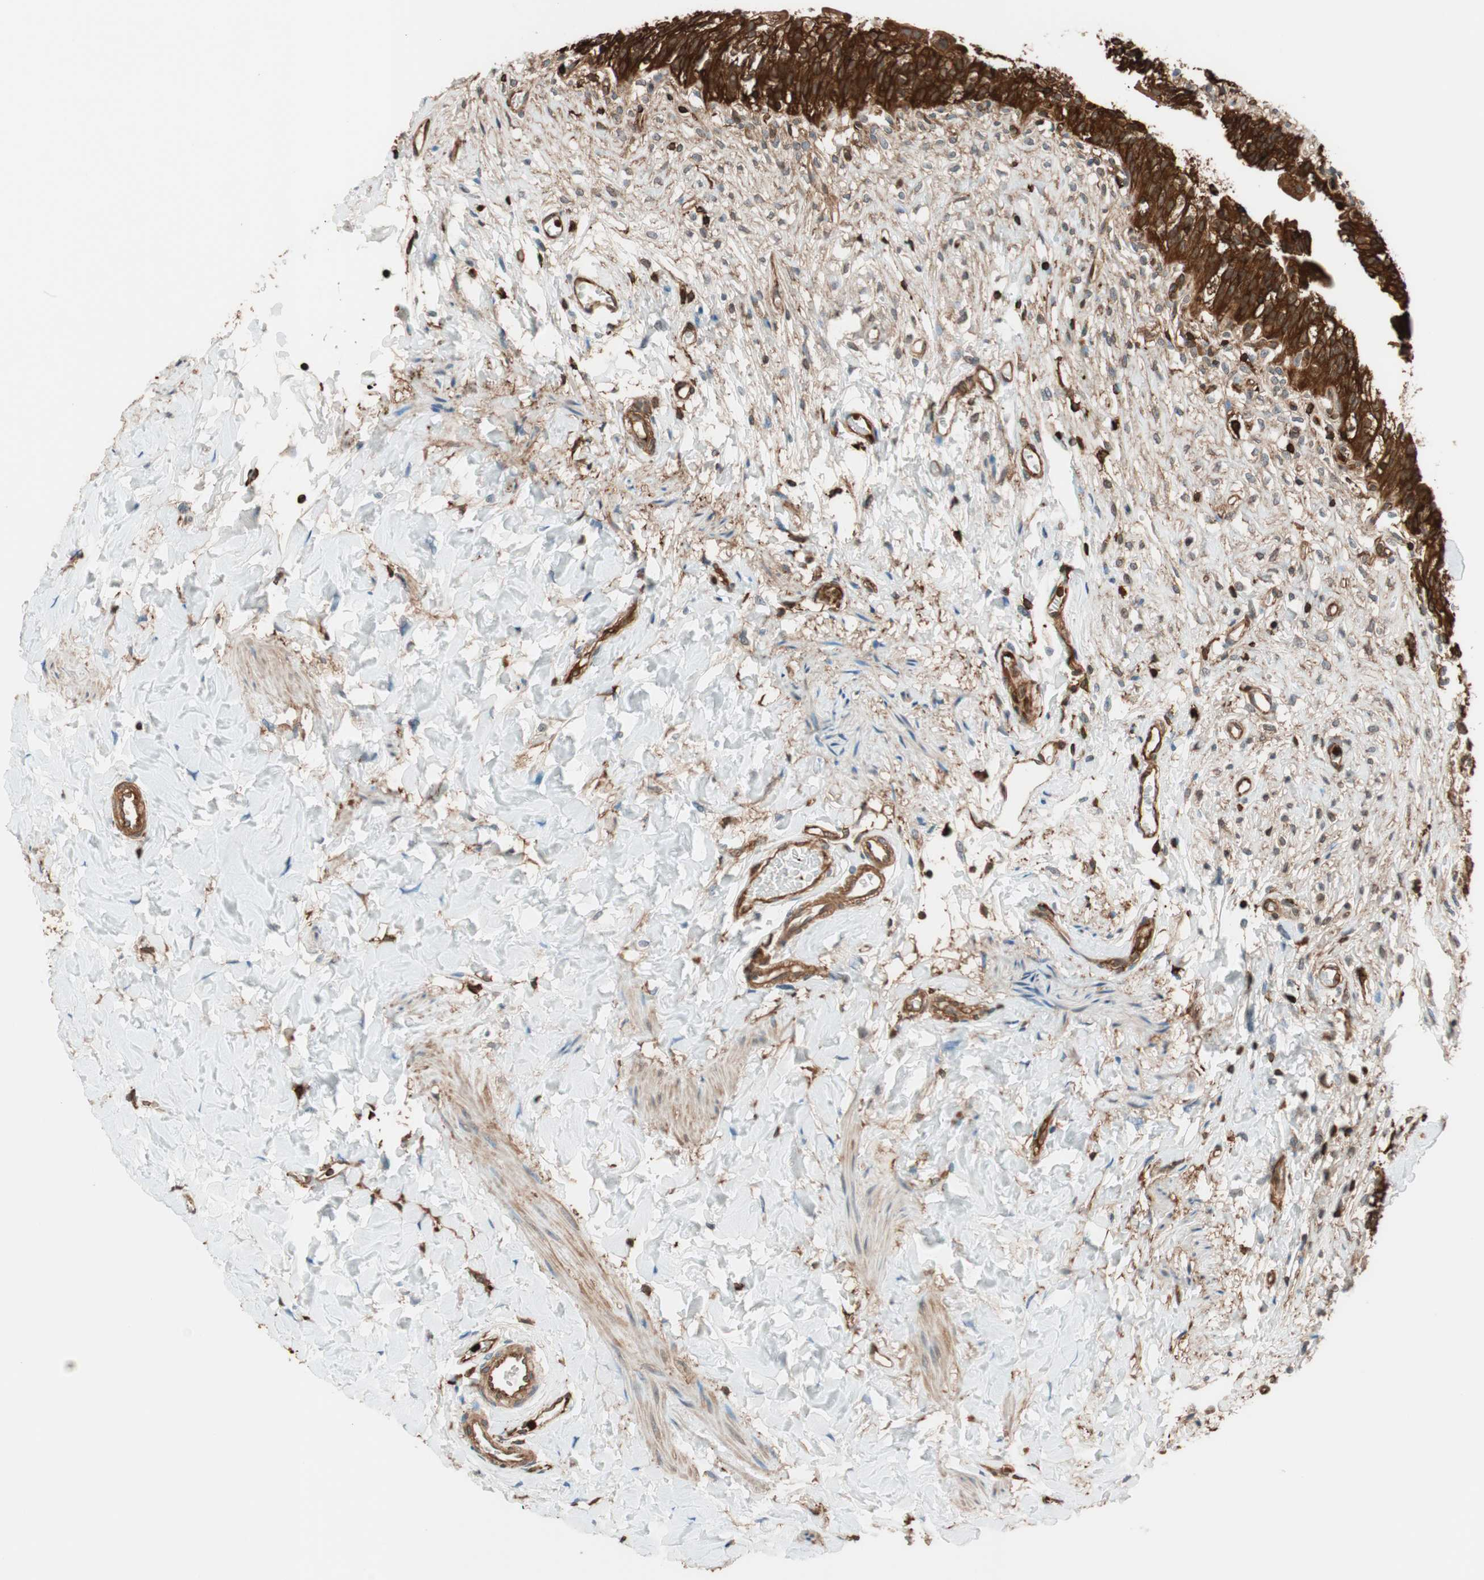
{"staining": {"intensity": "strong", "quantity": ">75%", "location": "cytoplasmic/membranous"}, "tissue": "urinary bladder", "cell_type": "Urothelial cells", "image_type": "normal", "snomed": [{"axis": "morphology", "description": "Normal tissue, NOS"}, {"axis": "morphology", "description": "Inflammation, NOS"}, {"axis": "topography", "description": "Urinary bladder"}], "caption": "Urinary bladder stained with DAB (3,3'-diaminobenzidine) immunohistochemistry (IHC) shows high levels of strong cytoplasmic/membranous expression in approximately >75% of urothelial cells.", "gene": "VASP", "patient": {"sex": "female", "age": 80}}